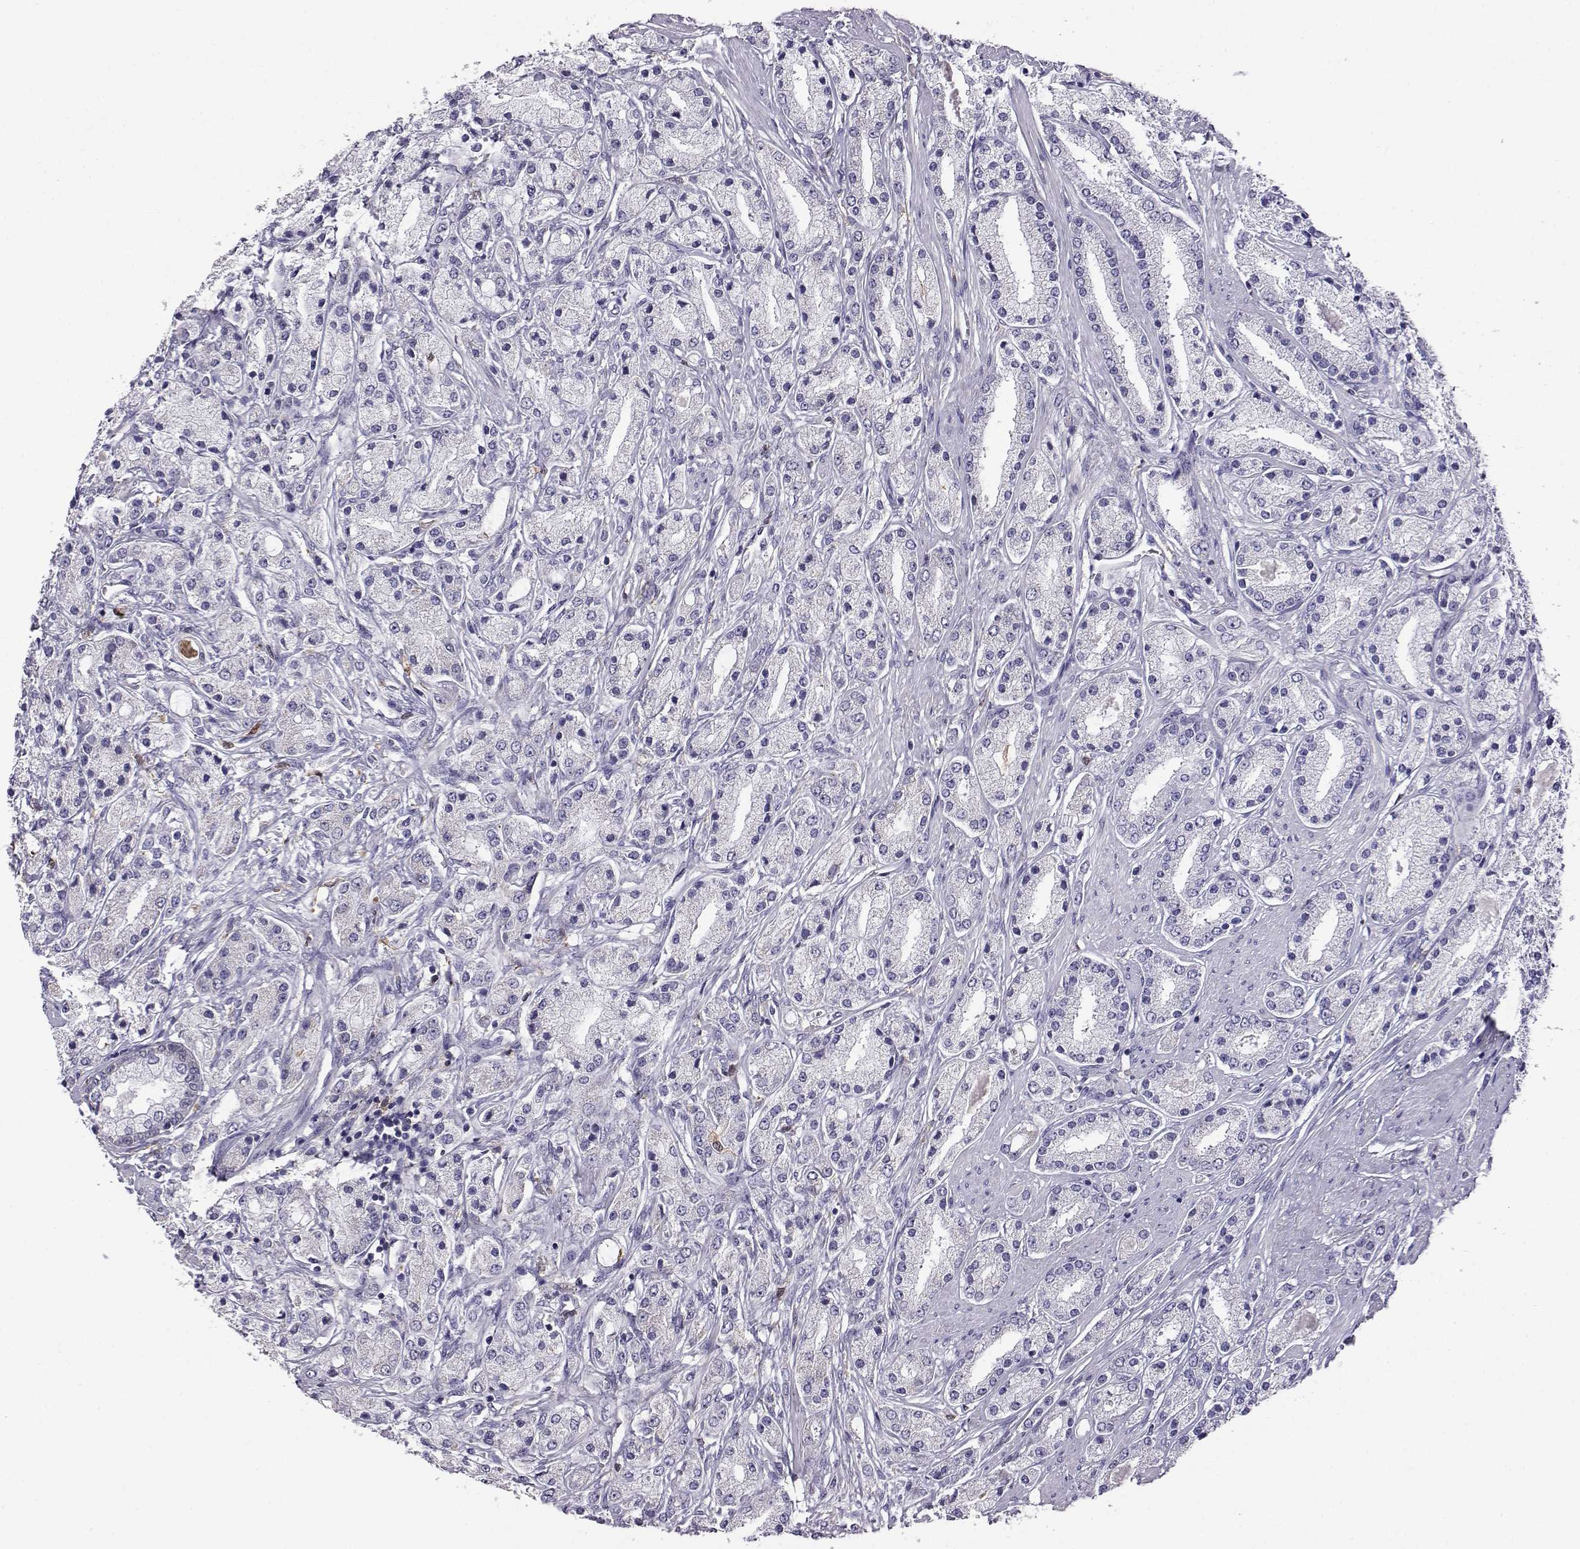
{"staining": {"intensity": "negative", "quantity": "none", "location": "none"}, "tissue": "prostate cancer", "cell_type": "Tumor cells", "image_type": "cancer", "snomed": [{"axis": "morphology", "description": "Adenocarcinoma, High grade"}, {"axis": "topography", "description": "Prostate"}], "caption": "Immunohistochemical staining of human prostate cancer (high-grade adenocarcinoma) demonstrates no significant expression in tumor cells.", "gene": "AKR1B1", "patient": {"sex": "male", "age": 67}}